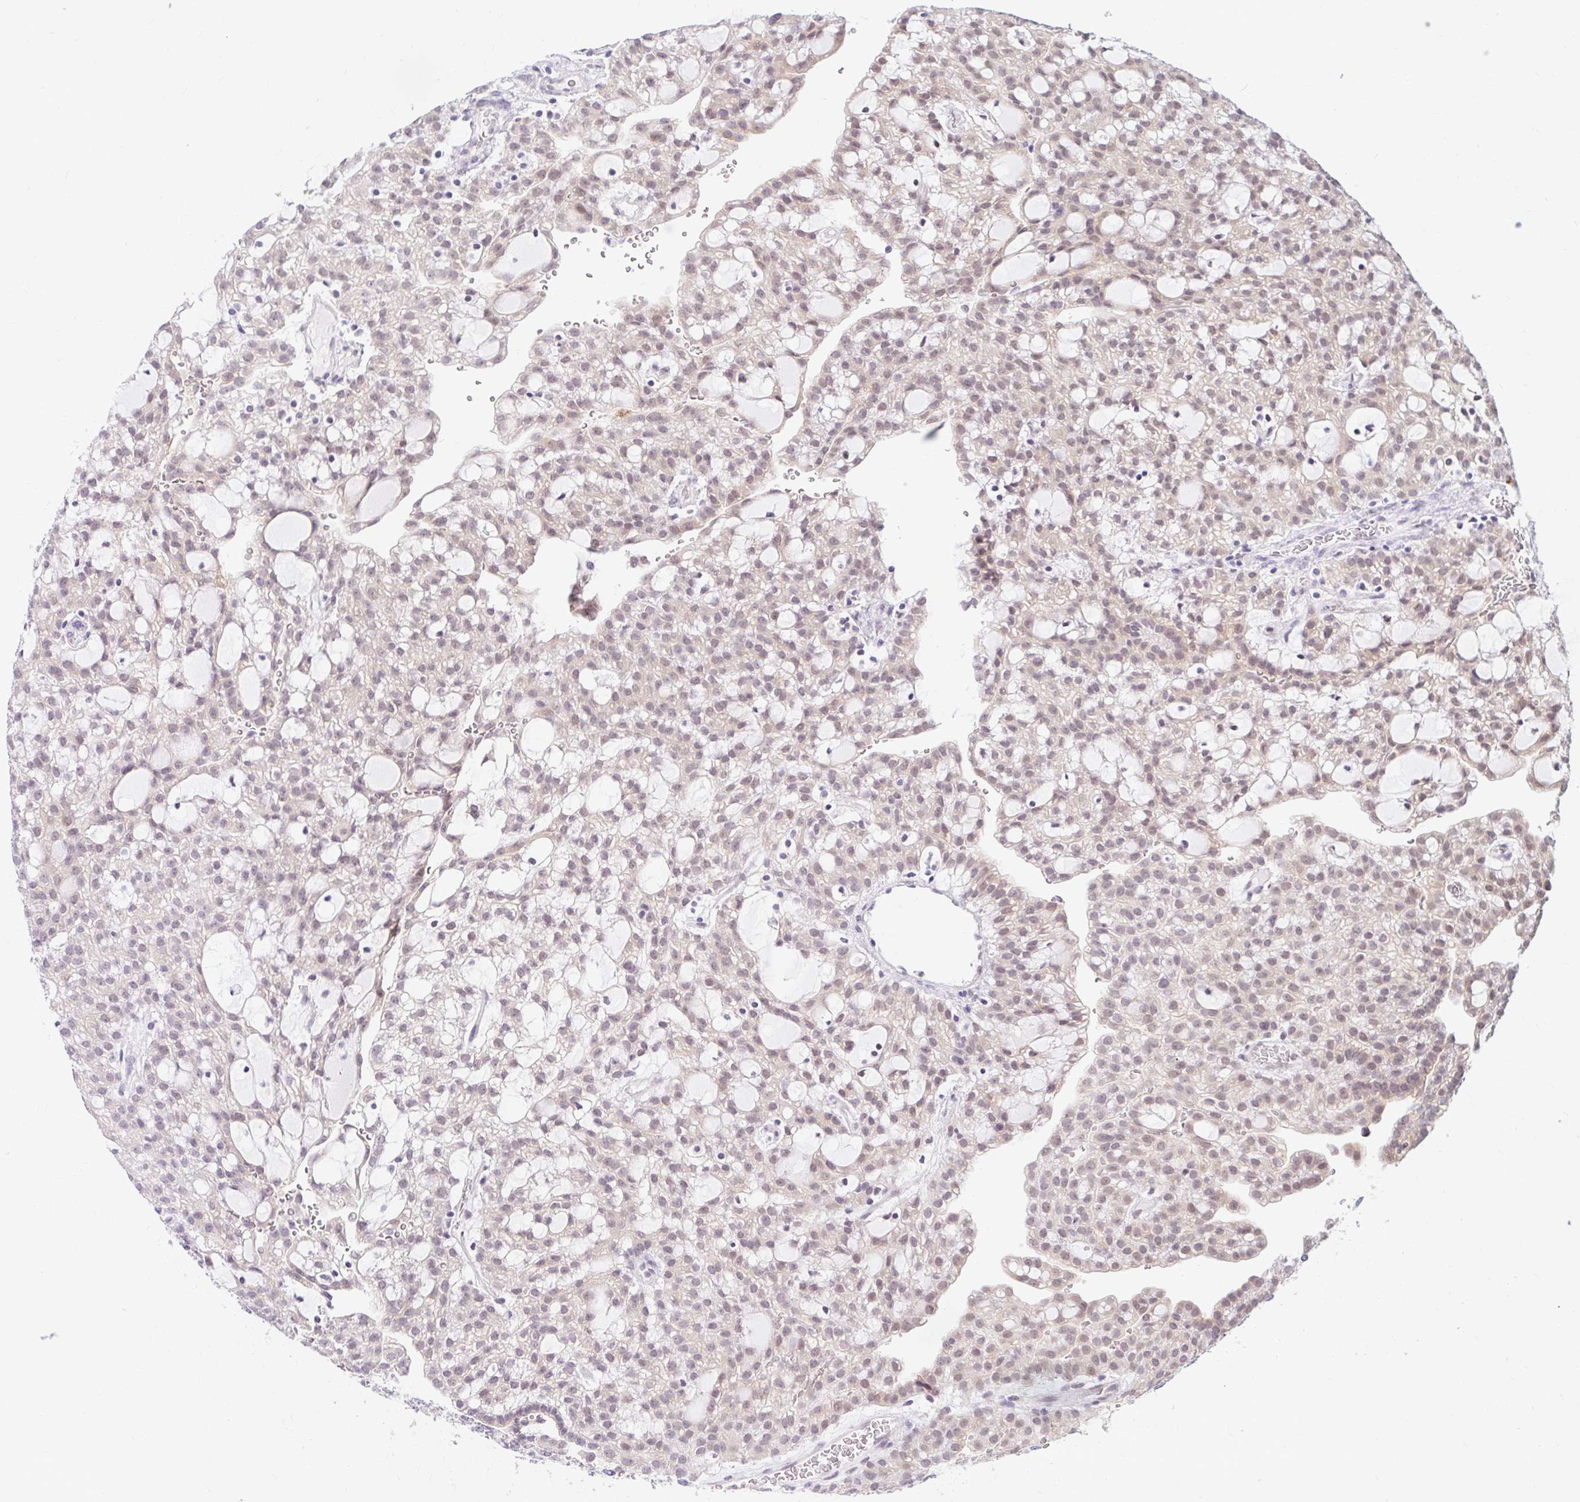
{"staining": {"intensity": "negative", "quantity": "none", "location": "none"}, "tissue": "renal cancer", "cell_type": "Tumor cells", "image_type": "cancer", "snomed": [{"axis": "morphology", "description": "Adenocarcinoma, NOS"}, {"axis": "topography", "description": "Kidney"}], "caption": "High magnification brightfield microscopy of adenocarcinoma (renal) stained with DAB (brown) and counterstained with hematoxylin (blue): tumor cells show no significant expression.", "gene": "SRSF10", "patient": {"sex": "male", "age": 63}}